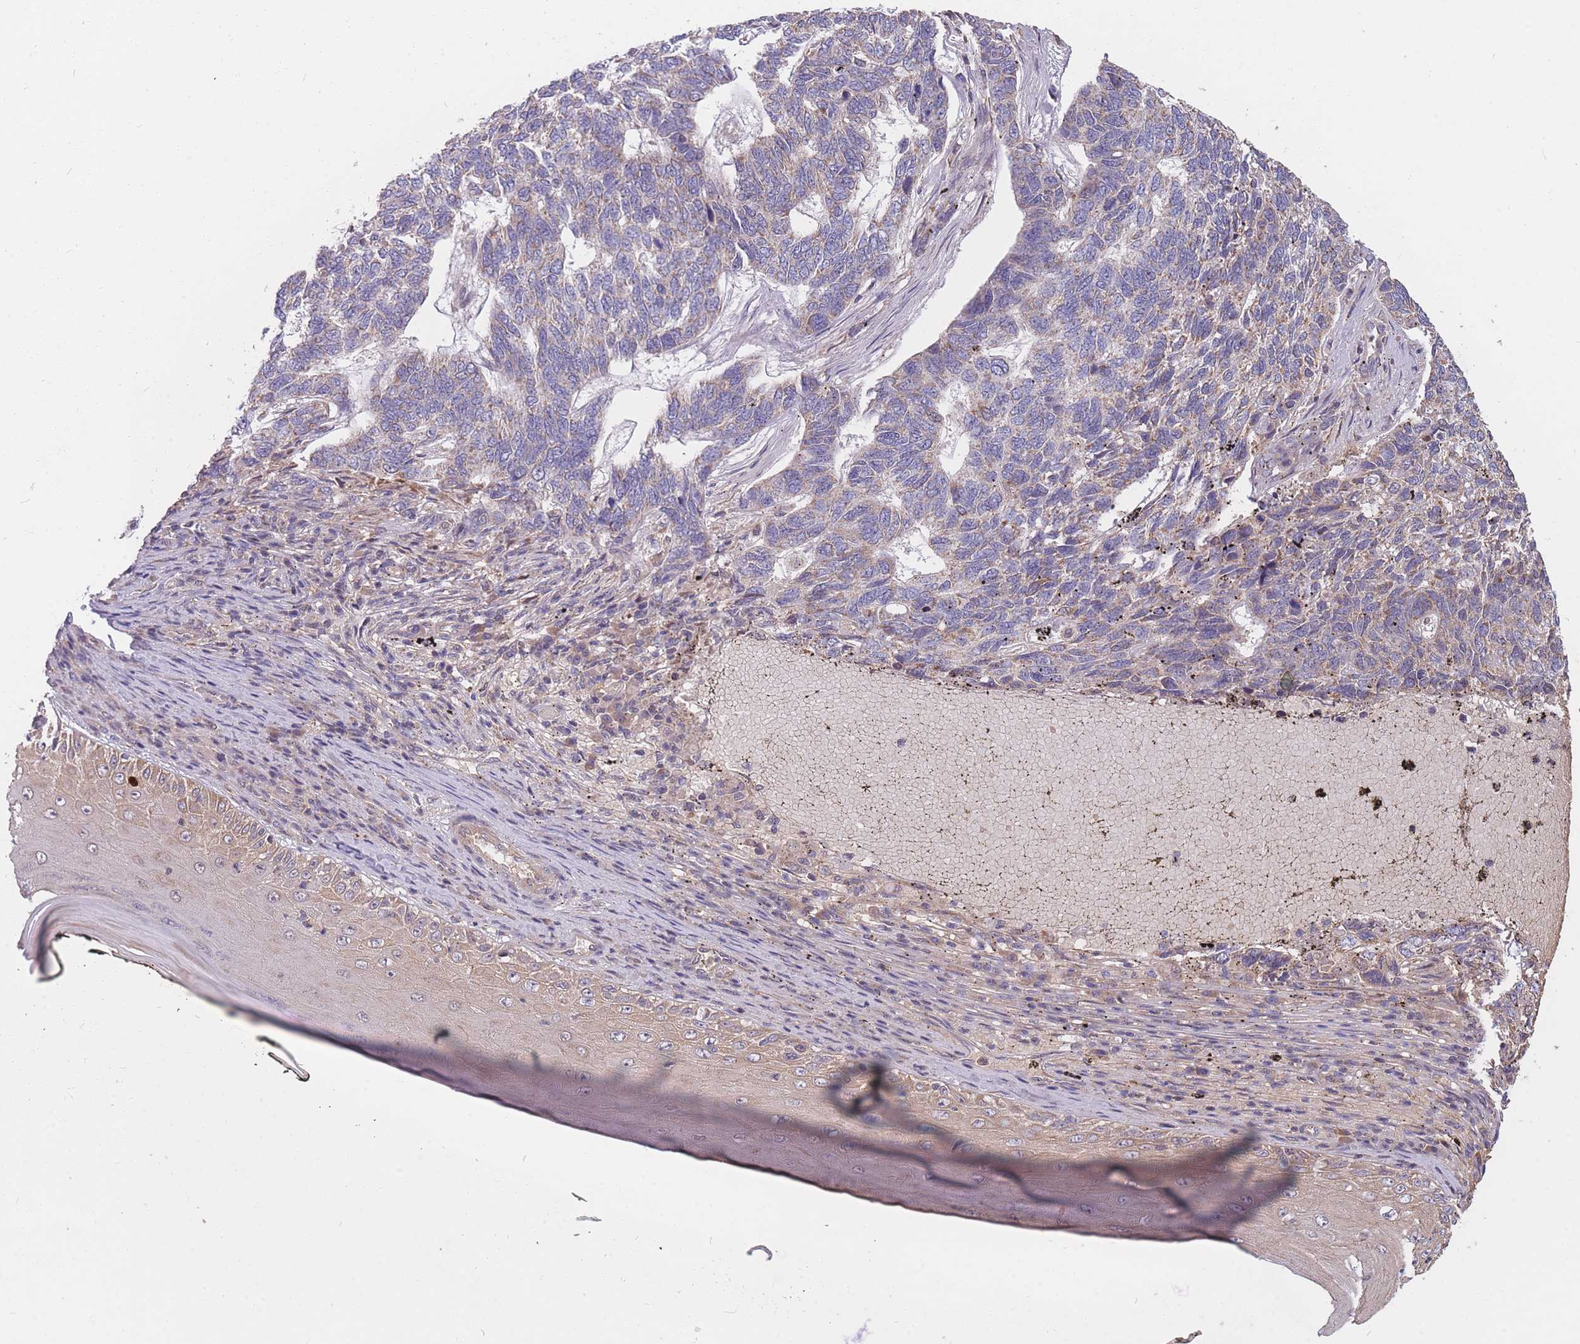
{"staining": {"intensity": "weak", "quantity": "<25%", "location": "cytoplasmic/membranous"}, "tissue": "skin cancer", "cell_type": "Tumor cells", "image_type": "cancer", "snomed": [{"axis": "morphology", "description": "Basal cell carcinoma"}, {"axis": "topography", "description": "Skin"}], "caption": "High magnification brightfield microscopy of skin basal cell carcinoma stained with DAB (brown) and counterstained with hematoxylin (blue): tumor cells show no significant expression.", "gene": "PTPMT1", "patient": {"sex": "female", "age": 65}}